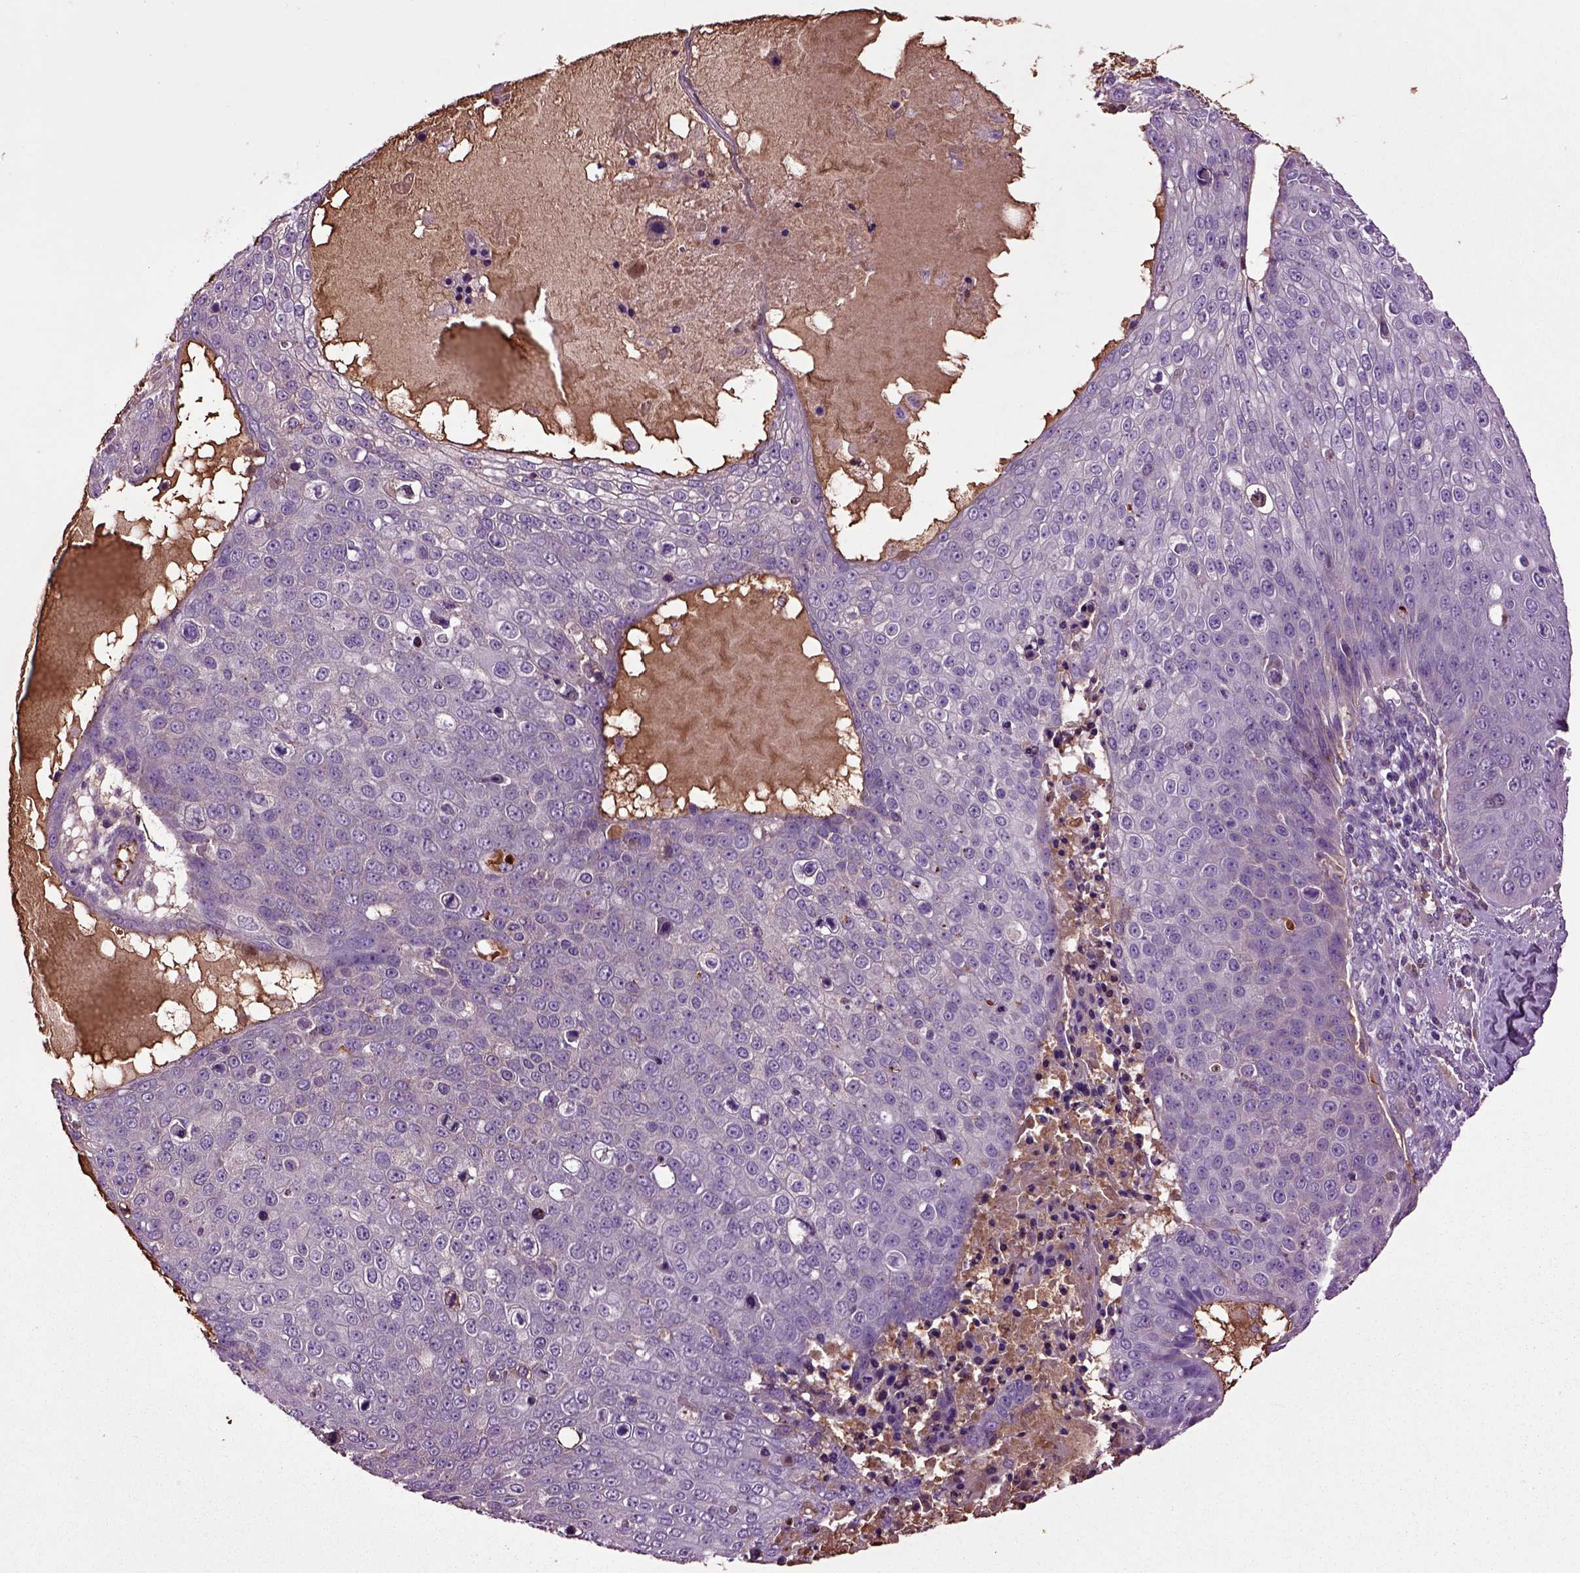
{"staining": {"intensity": "negative", "quantity": "none", "location": "none"}, "tissue": "skin cancer", "cell_type": "Tumor cells", "image_type": "cancer", "snomed": [{"axis": "morphology", "description": "Squamous cell carcinoma, NOS"}, {"axis": "topography", "description": "Skin"}], "caption": "Protein analysis of squamous cell carcinoma (skin) displays no significant staining in tumor cells.", "gene": "SPON1", "patient": {"sex": "male", "age": 71}}